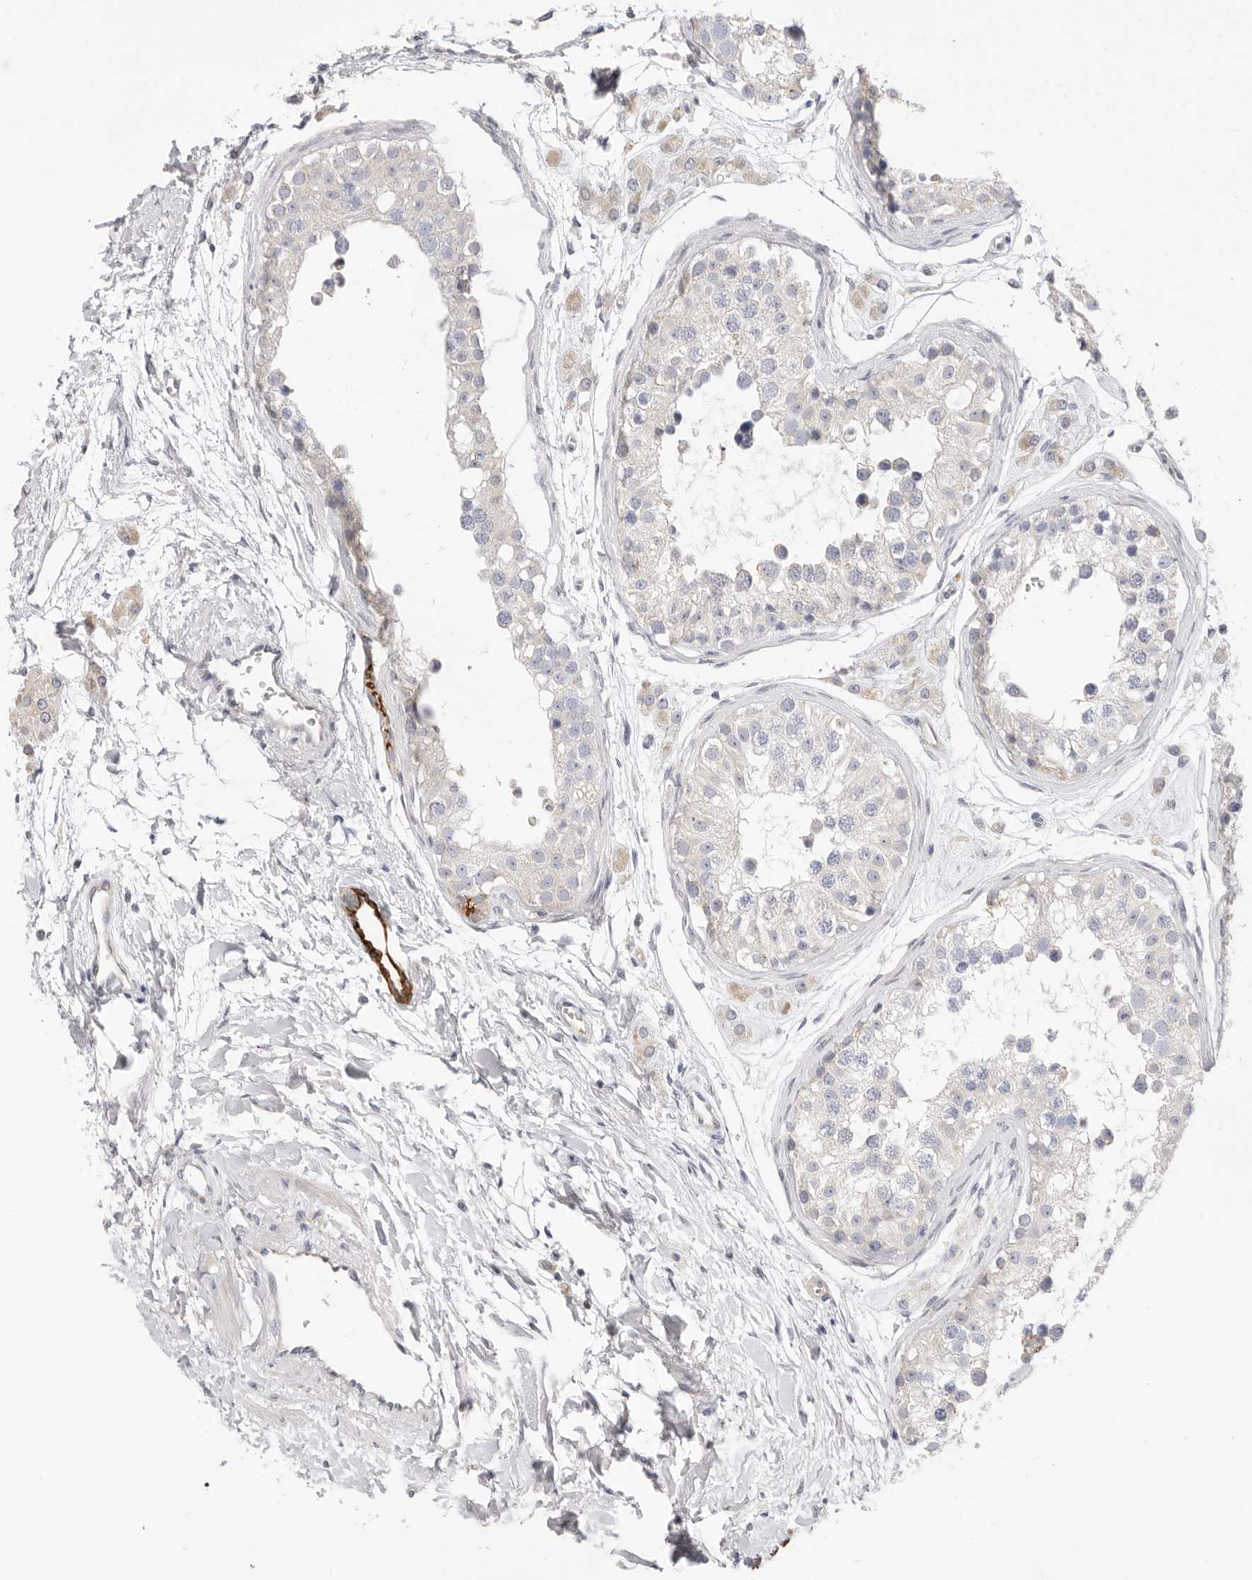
{"staining": {"intensity": "negative", "quantity": "none", "location": "none"}, "tissue": "testis", "cell_type": "Cells in seminiferous ducts", "image_type": "normal", "snomed": [{"axis": "morphology", "description": "Normal tissue, NOS"}, {"axis": "morphology", "description": "Adenocarcinoma, metastatic, NOS"}, {"axis": "topography", "description": "Testis"}], "caption": "Protein analysis of benign testis shows no significant staining in cells in seminiferous ducts.", "gene": "USH1C", "patient": {"sex": "male", "age": 26}}